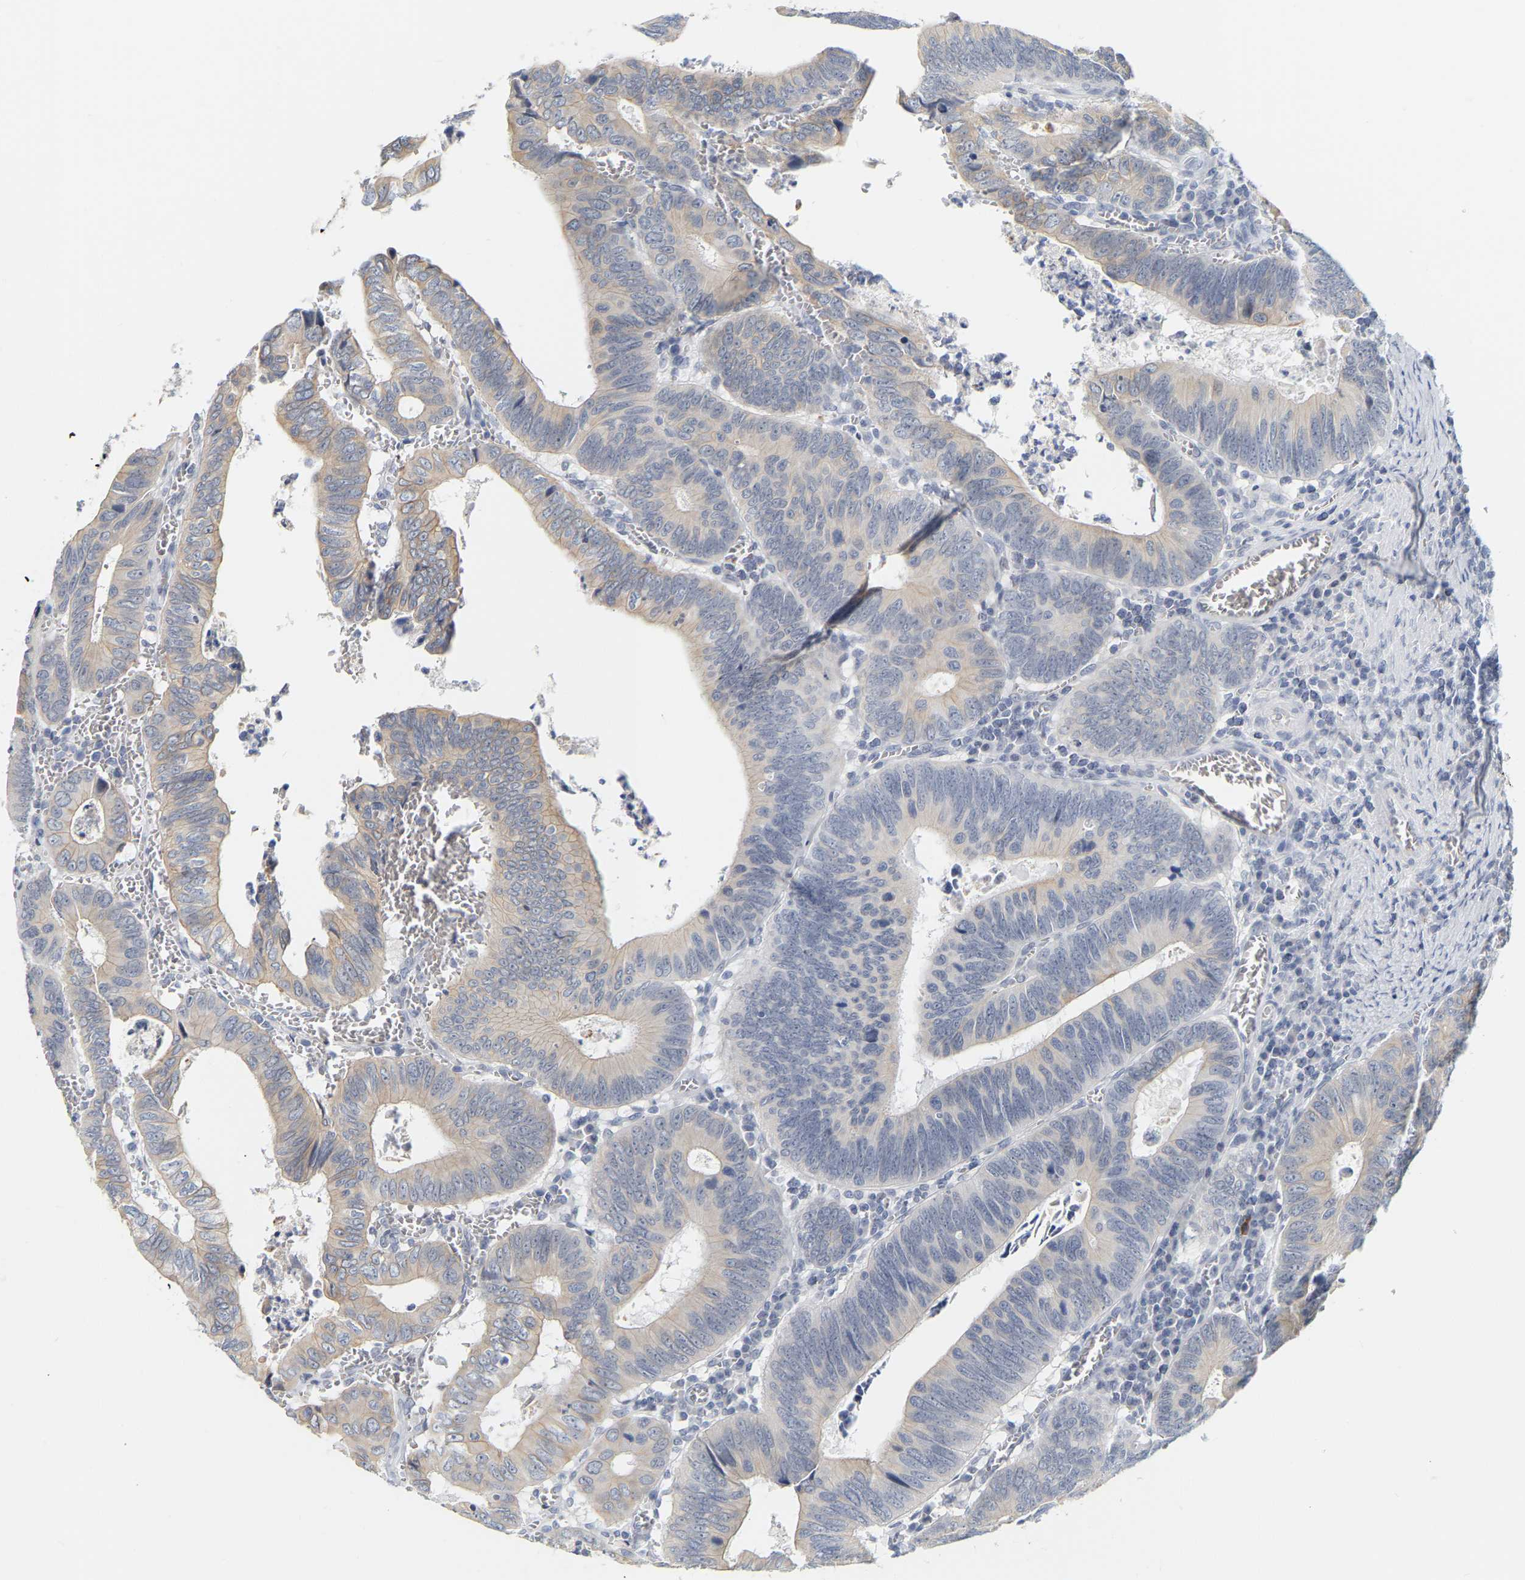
{"staining": {"intensity": "weak", "quantity": "<25%", "location": "cytoplasmic/membranous"}, "tissue": "colorectal cancer", "cell_type": "Tumor cells", "image_type": "cancer", "snomed": [{"axis": "morphology", "description": "Inflammation, NOS"}, {"axis": "morphology", "description": "Adenocarcinoma, NOS"}, {"axis": "topography", "description": "Colon"}], "caption": "There is no significant positivity in tumor cells of colorectal cancer.", "gene": "KRT76", "patient": {"sex": "male", "age": 72}}